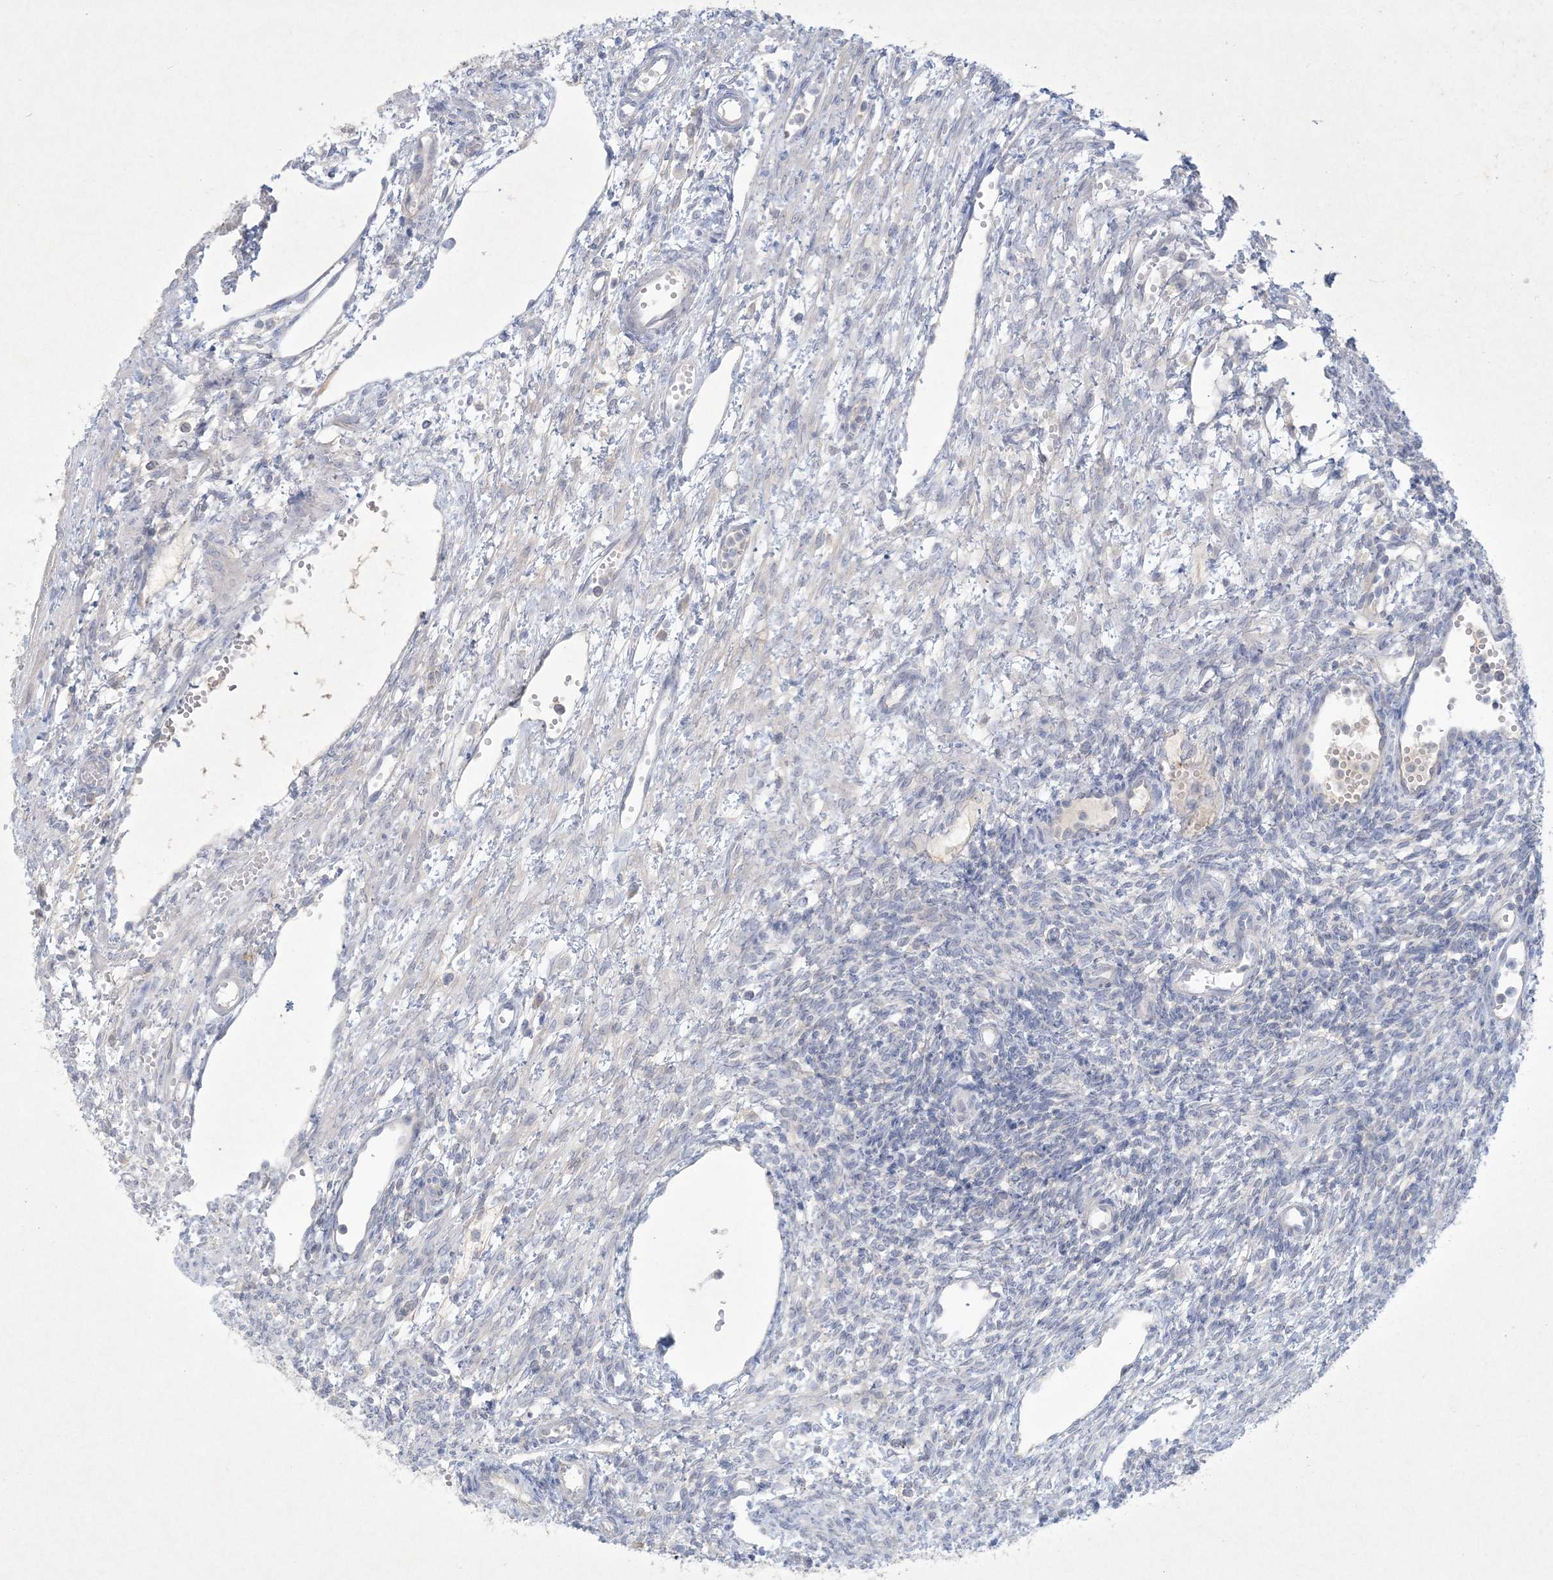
{"staining": {"intensity": "negative", "quantity": "none", "location": "none"}, "tissue": "ovary", "cell_type": "Follicle cells", "image_type": "normal", "snomed": [{"axis": "morphology", "description": "Normal tissue, NOS"}, {"axis": "morphology", "description": "Cyst, NOS"}, {"axis": "topography", "description": "Ovary"}], "caption": "Benign ovary was stained to show a protein in brown. There is no significant expression in follicle cells. Brightfield microscopy of IHC stained with DAB (brown) and hematoxylin (blue), captured at high magnification.", "gene": "CCDC24", "patient": {"sex": "female", "age": 33}}